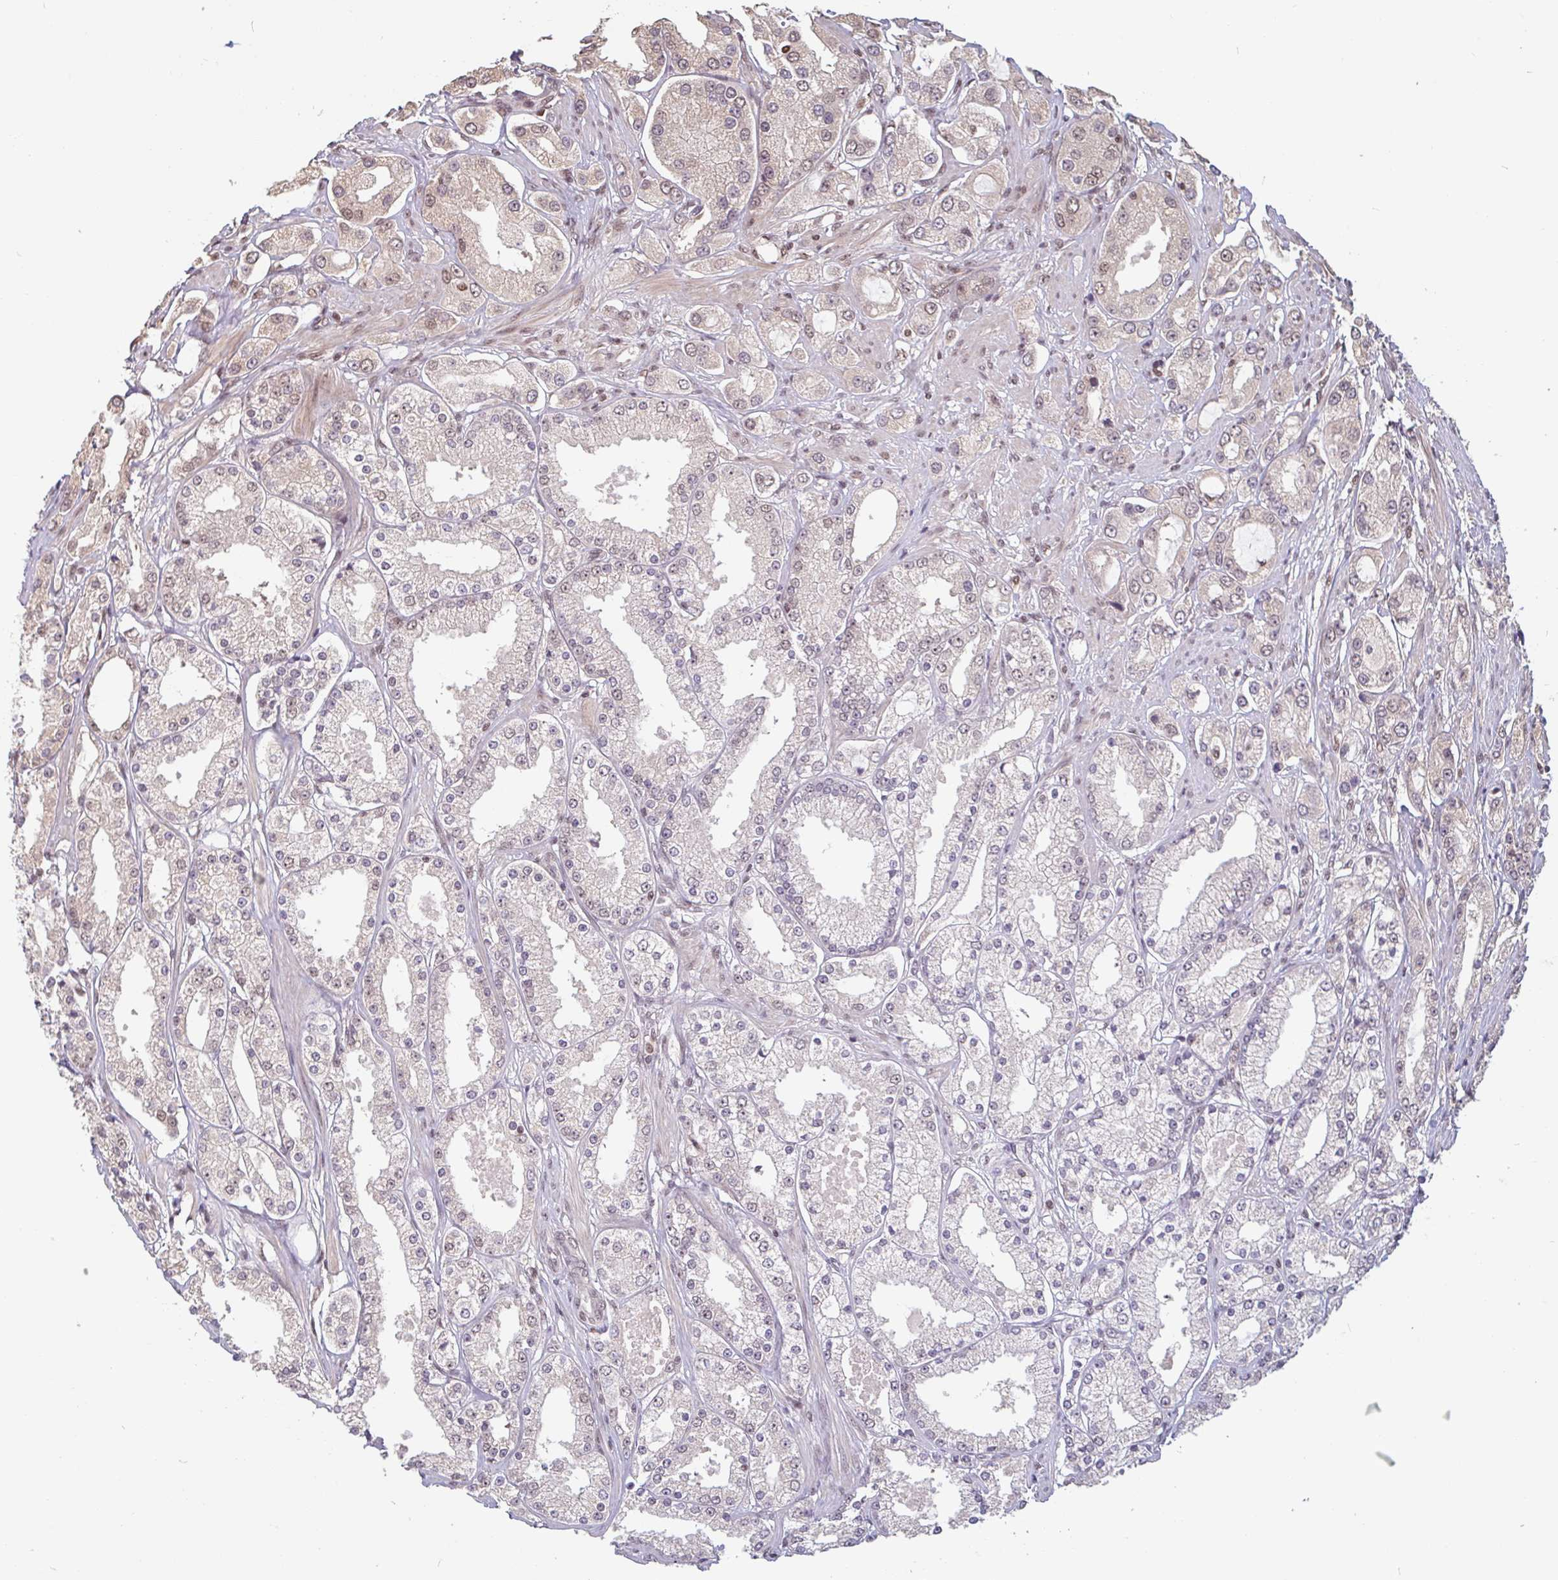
{"staining": {"intensity": "weak", "quantity": "<25%", "location": "nuclear"}, "tissue": "prostate cancer", "cell_type": "Tumor cells", "image_type": "cancer", "snomed": [{"axis": "morphology", "description": "Adenocarcinoma, High grade"}, {"axis": "topography", "description": "Prostate"}], "caption": "This is an immunohistochemistry (IHC) photomicrograph of prostate cancer. There is no expression in tumor cells.", "gene": "DR1", "patient": {"sex": "male", "age": 68}}